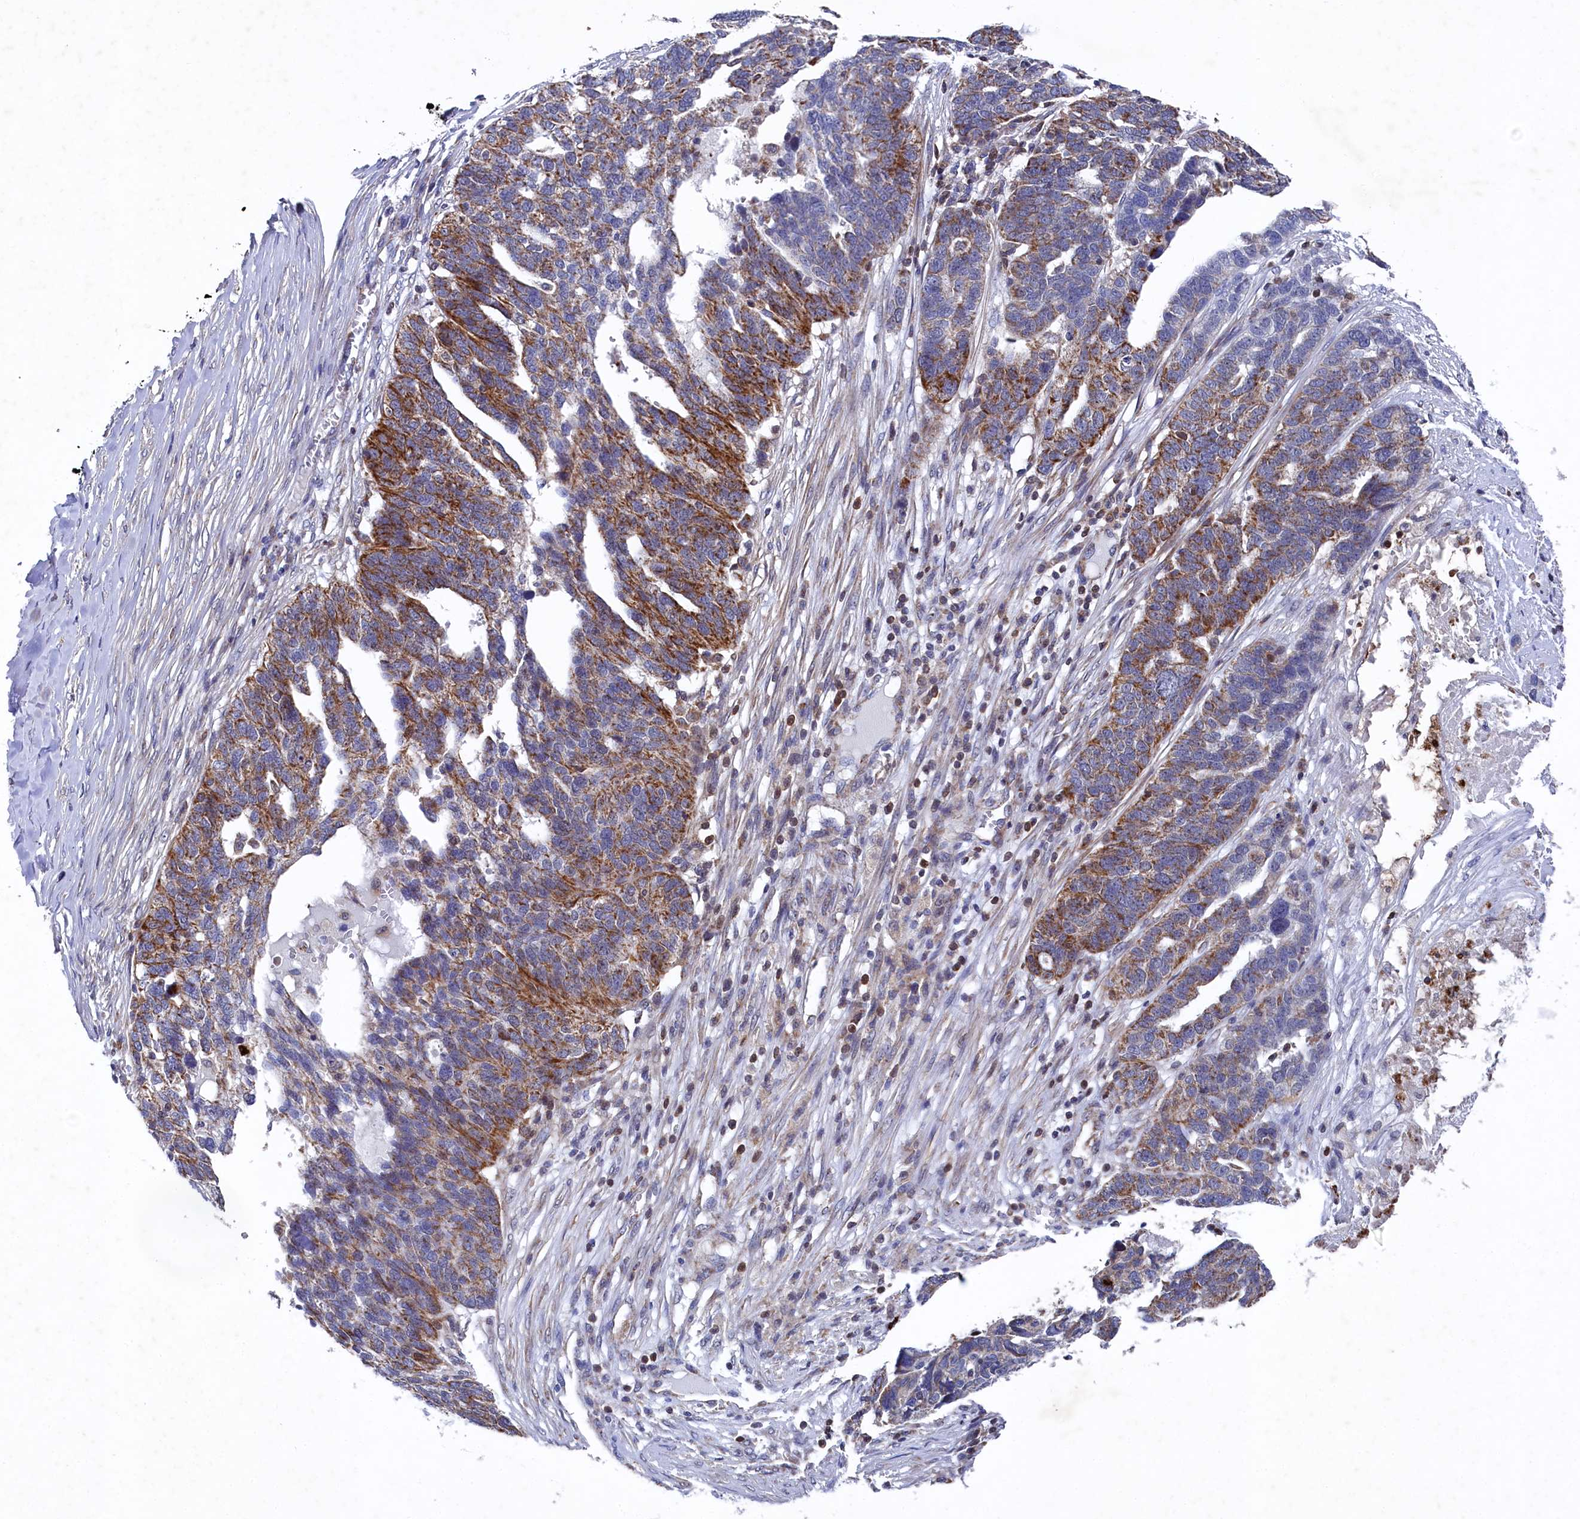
{"staining": {"intensity": "moderate", "quantity": "25%-75%", "location": "cytoplasmic/membranous"}, "tissue": "ovarian cancer", "cell_type": "Tumor cells", "image_type": "cancer", "snomed": [{"axis": "morphology", "description": "Cystadenocarcinoma, serous, NOS"}, {"axis": "topography", "description": "Ovary"}], "caption": "Human ovarian cancer (serous cystadenocarcinoma) stained with a brown dye reveals moderate cytoplasmic/membranous positive staining in about 25%-75% of tumor cells.", "gene": "CHCHD1", "patient": {"sex": "female", "age": 59}}